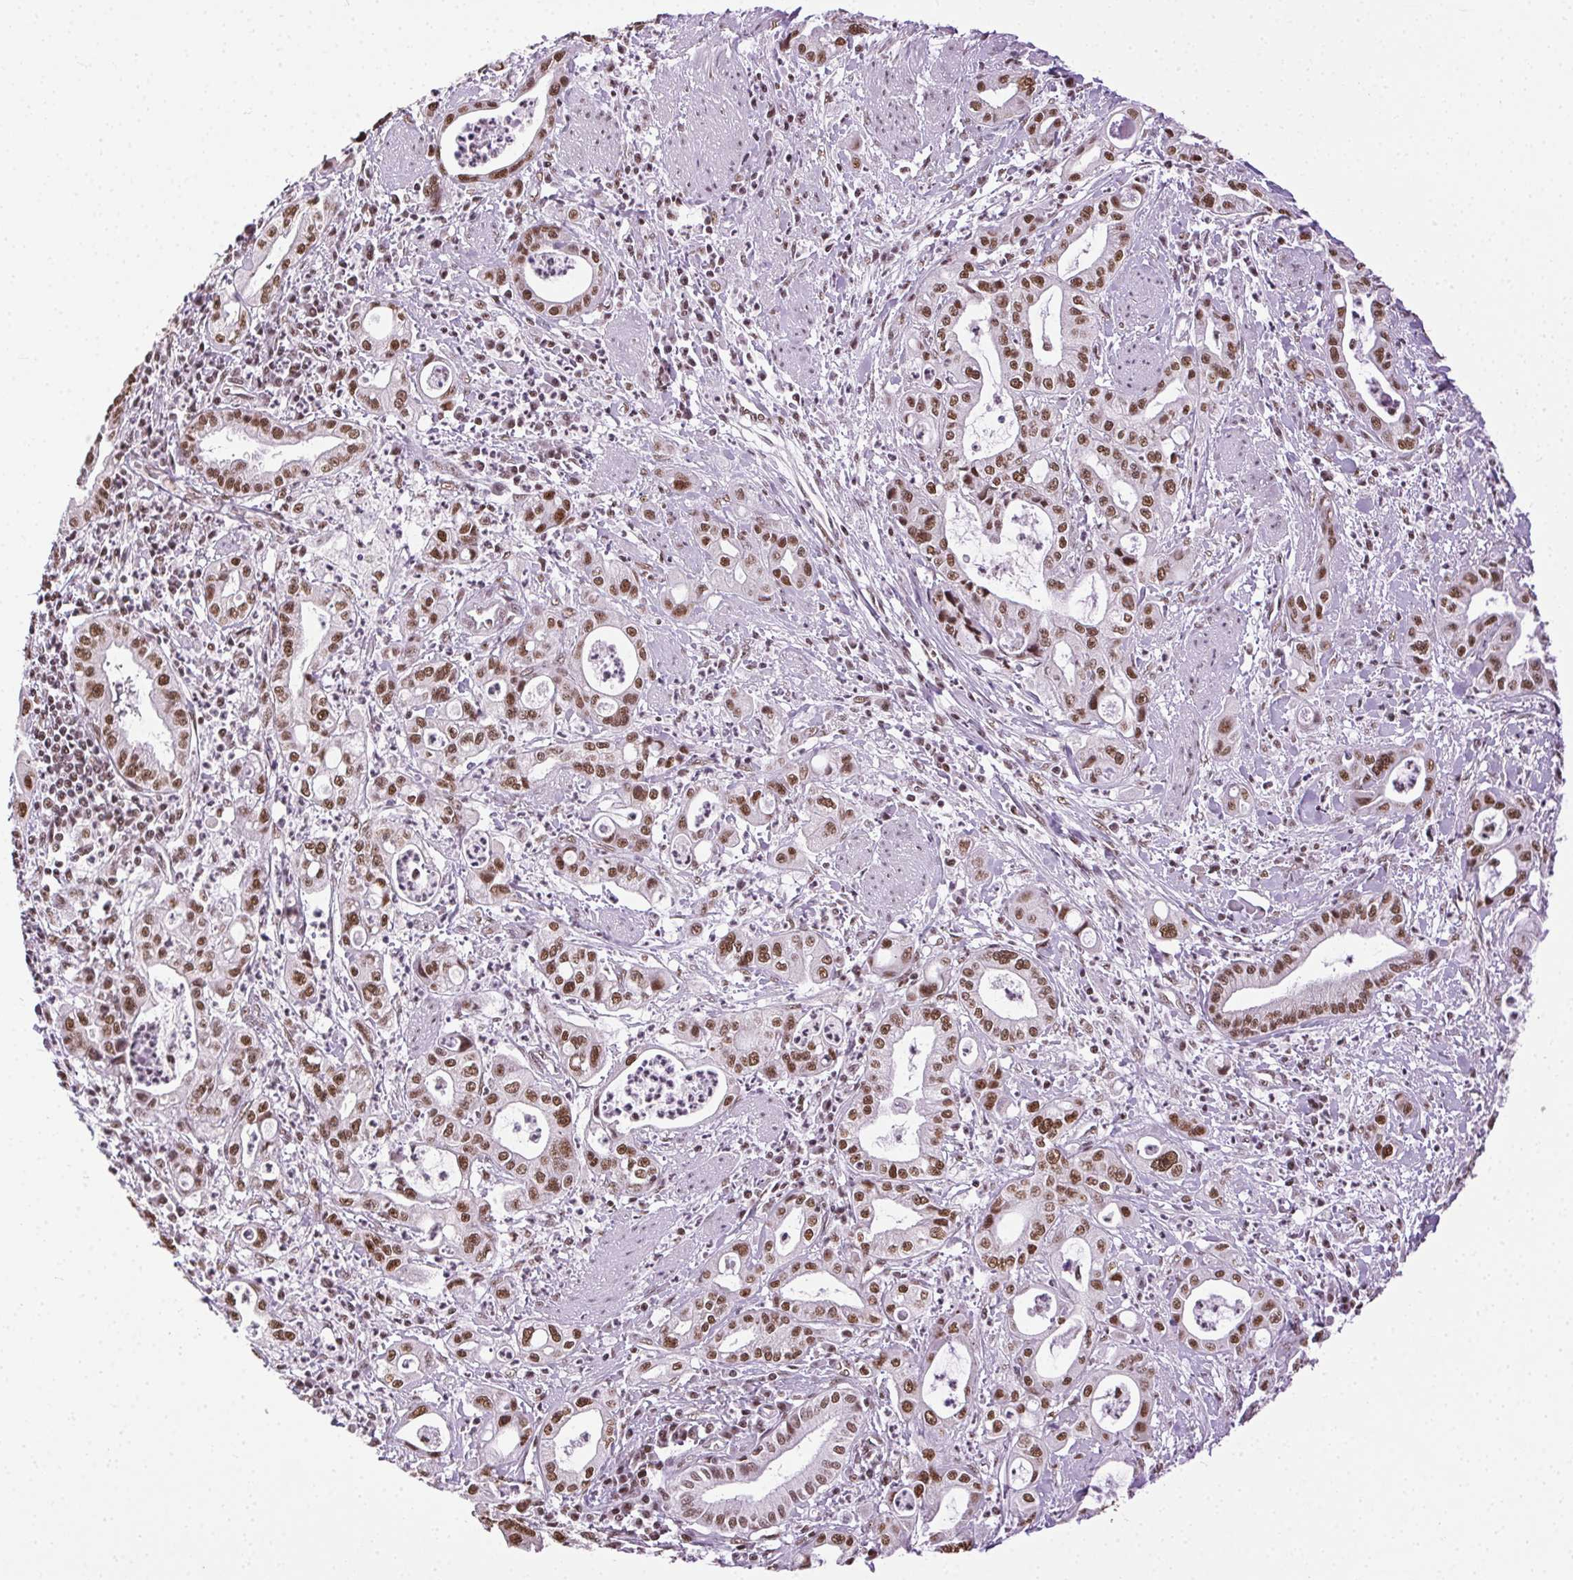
{"staining": {"intensity": "strong", "quantity": ">75%", "location": "nuclear"}, "tissue": "pancreatic cancer", "cell_type": "Tumor cells", "image_type": "cancer", "snomed": [{"axis": "morphology", "description": "Adenocarcinoma, NOS"}, {"axis": "topography", "description": "Pancreas"}], "caption": "Pancreatic adenocarcinoma was stained to show a protein in brown. There is high levels of strong nuclear expression in approximately >75% of tumor cells.", "gene": "TRA2B", "patient": {"sex": "male", "age": 72}}